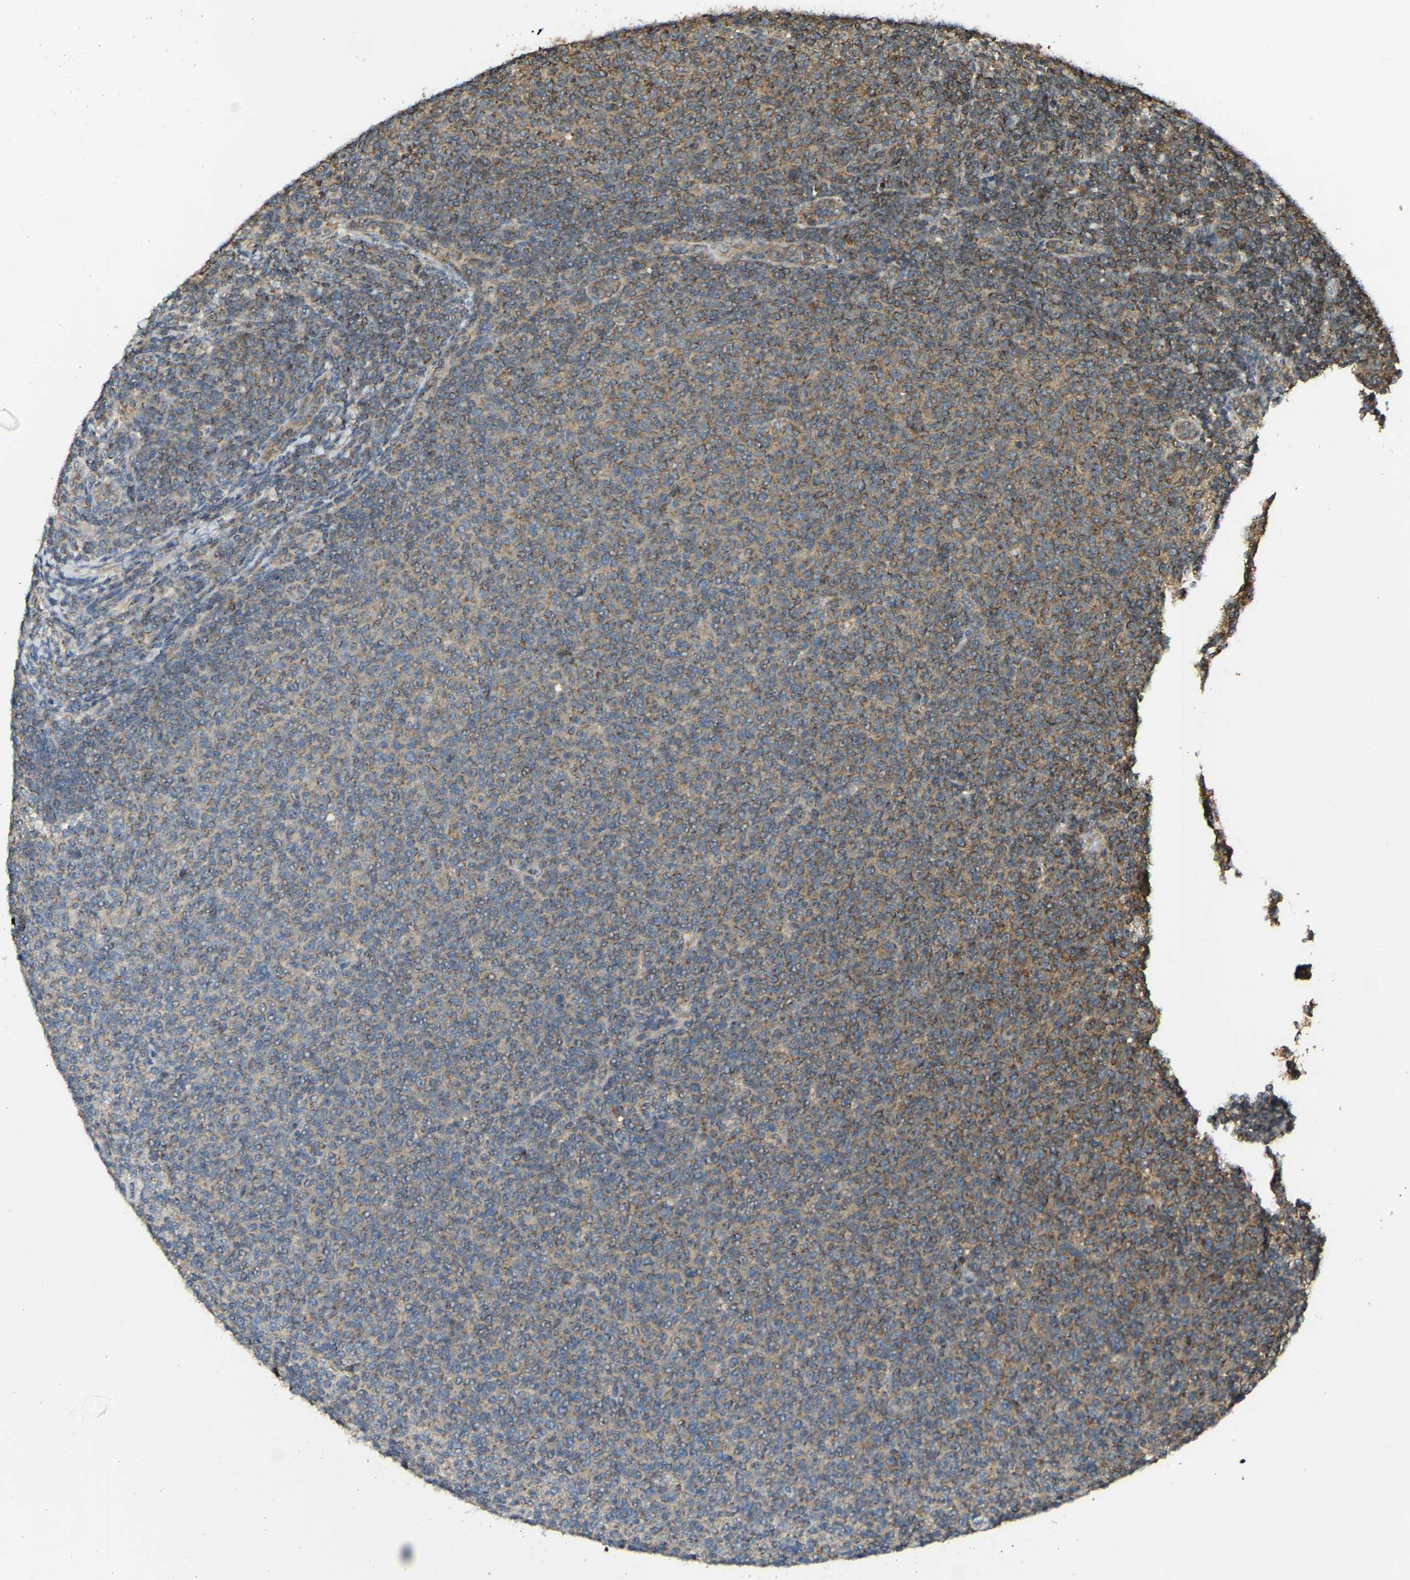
{"staining": {"intensity": "moderate", "quantity": "25%-75%", "location": "cytoplasmic/membranous"}, "tissue": "lymphoma", "cell_type": "Tumor cells", "image_type": "cancer", "snomed": [{"axis": "morphology", "description": "Malignant lymphoma, non-Hodgkin's type, Low grade"}, {"axis": "topography", "description": "Lymph node"}], "caption": "Lymphoma stained with immunohistochemistry (IHC) reveals moderate cytoplasmic/membranous positivity in about 25%-75% of tumor cells. (Stains: DAB in brown, nuclei in blue, Microscopy: brightfield microscopy at high magnification).", "gene": "GNG2", "patient": {"sex": "male", "age": 66}}